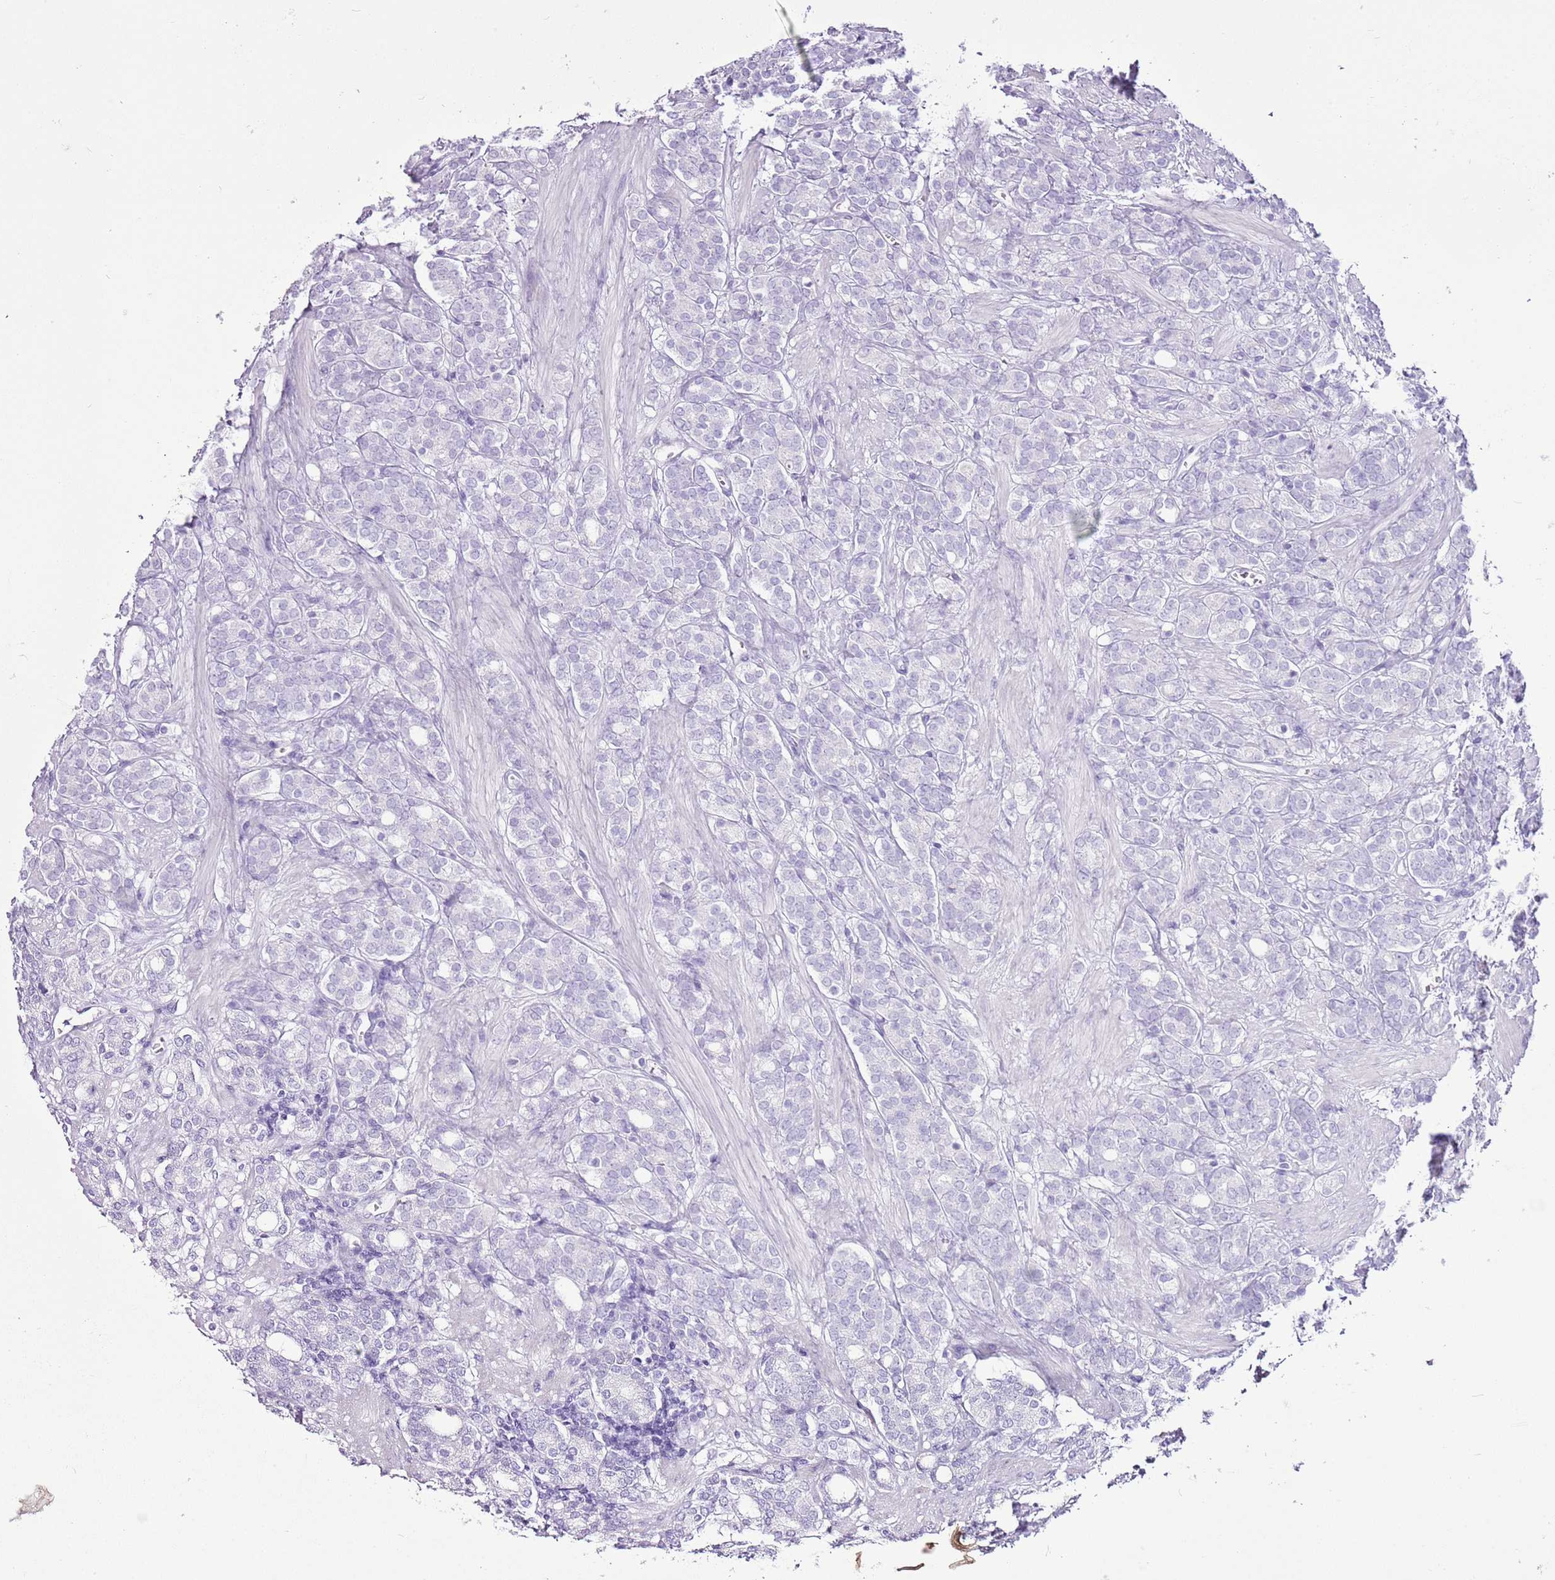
{"staining": {"intensity": "negative", "quantity": "none", "location": "none"}, "tissue": "prostate cancer", "cell_type": "Tumor cells", "image_type": "cancer", "snomed": [{"axis": "morphology", "description": "Adenocarcinoma, High grade"}, {"axis": "topography", "description": "Prostate"}], "caption": "IHC micrograph of prostate cancer (high-grade adenocarcinoma) stained for a protein (brown), which exhibits no expression in tumor cells.", "gene": "CNFN", "patient": {"sex": "male", "age": 62}}